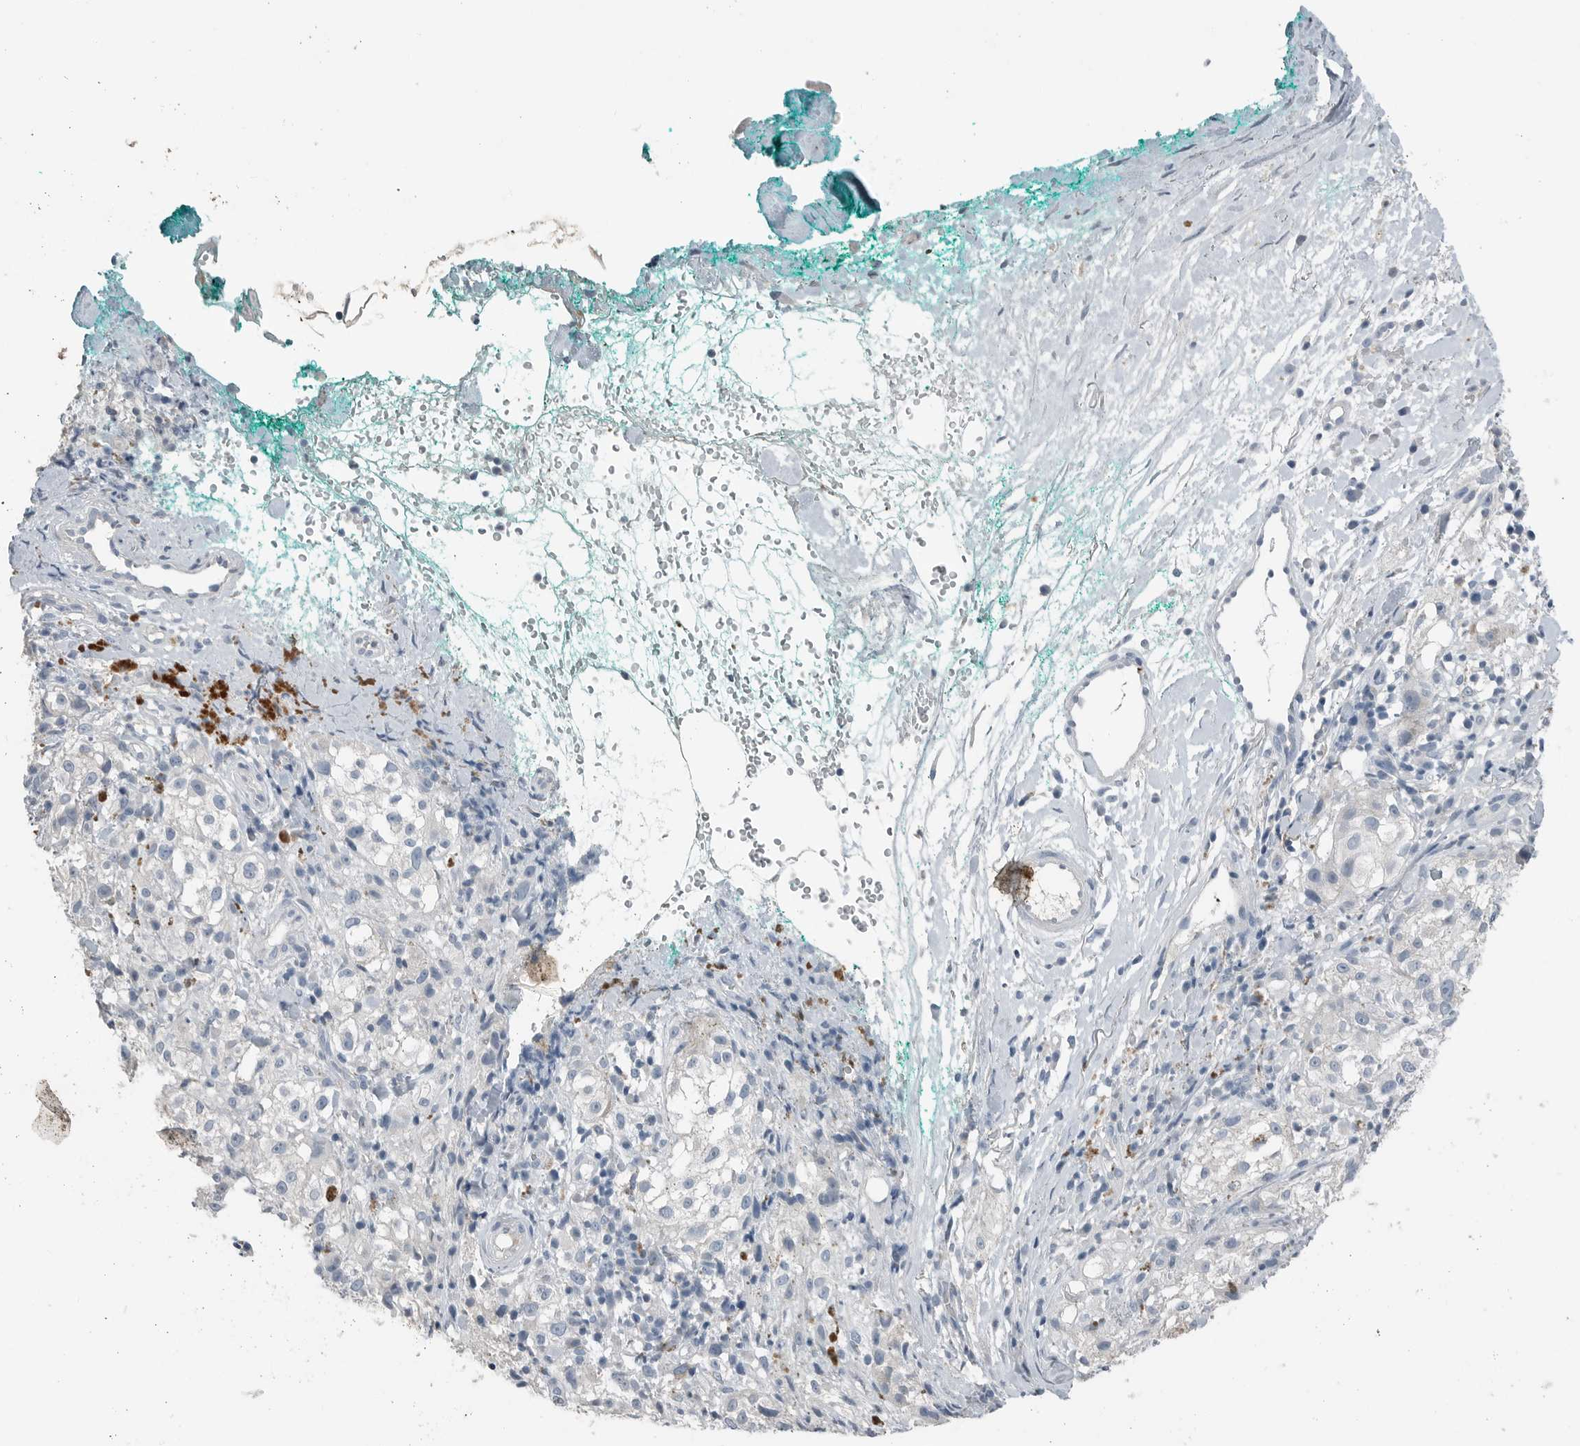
{"staining": {"intensity": "negative", "quantity": "none", "location": "none"}, "tissue": "melanoma", "cell_type": "Tumor cells", "image_type": "cancer", "snomed": [{"axis": "morphology", "description": "Necrosis, NOS"}, {"axis": "morphology", "description": "Malignant melanoma, NOS"}, {"axis": "topography", "description": "Skin"}], "caption": "Malignant melanoma was stained to show a protein in brown. There is no significant expression in tumor cells. (DAB immunohistochemistry (IHC), high magnification).", "gene": "SERPINB7", "patient": {"sex": "female", "age": 87}}